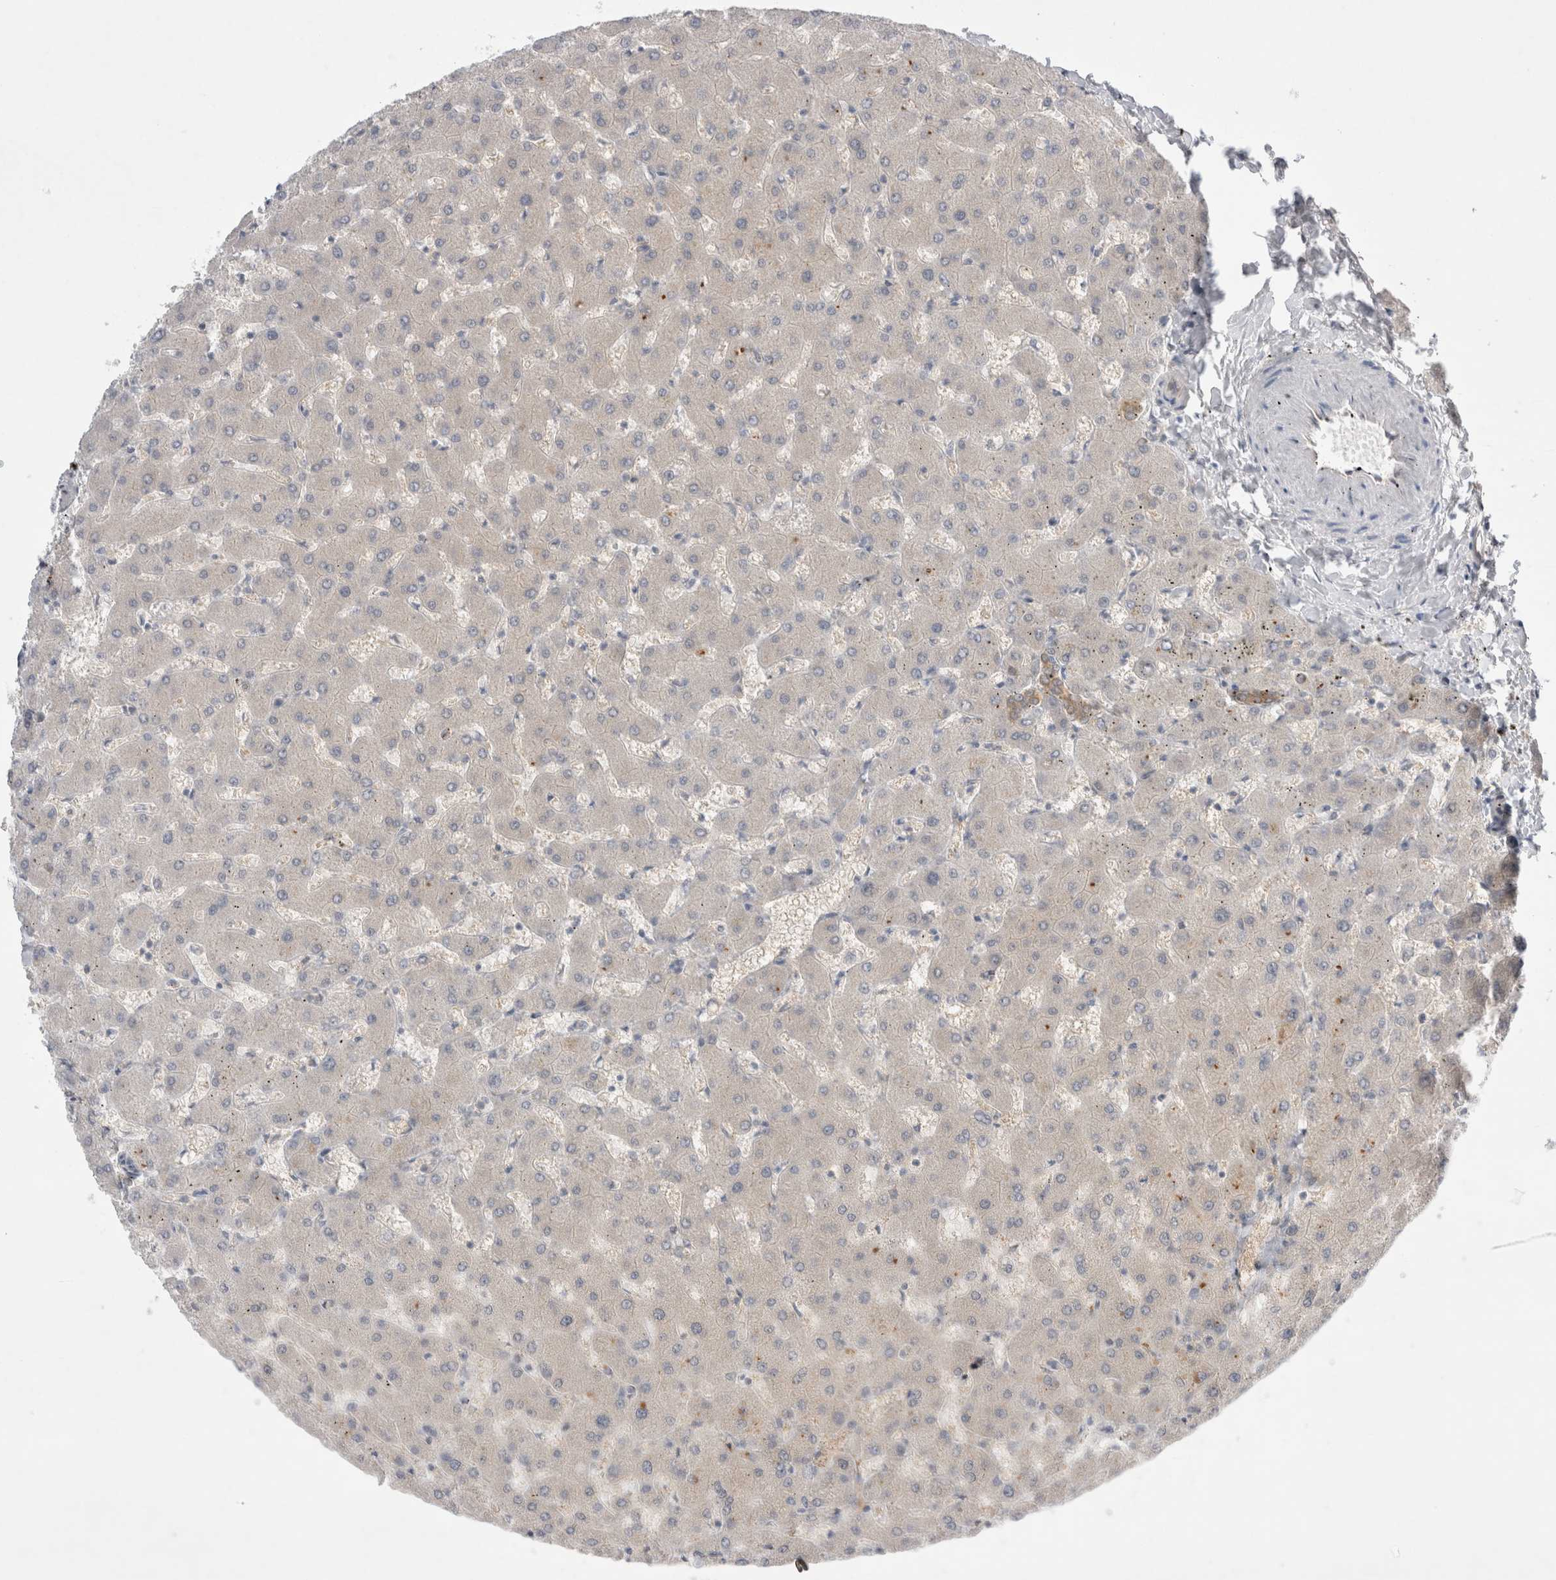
{"staining": {"intensity": "moderate", "quantity": "25%-75%", "location": "cytoplasmic/membranous"}, "tissue": "liver", "cell_type": "Cholangiocytes", "image_type": "normal", "snomed": [{"axis": "morphology", "description": "Normal tissue, NOS"}, {"axis": "topography", "description": "Liver"}], "caption": "Immunohistochemical staining of benign human liver reveals 25%-75% levels of moderate cytoplasmic/membranous protein staining in about 25%-75% of cholangiocytes. Using DAB (brown) and hematoxylin (blue) stains, captured at high magnification using brightfield microscopy.", "gene": "WIPF2", "patient": {"sex": "female", "age": 63}}